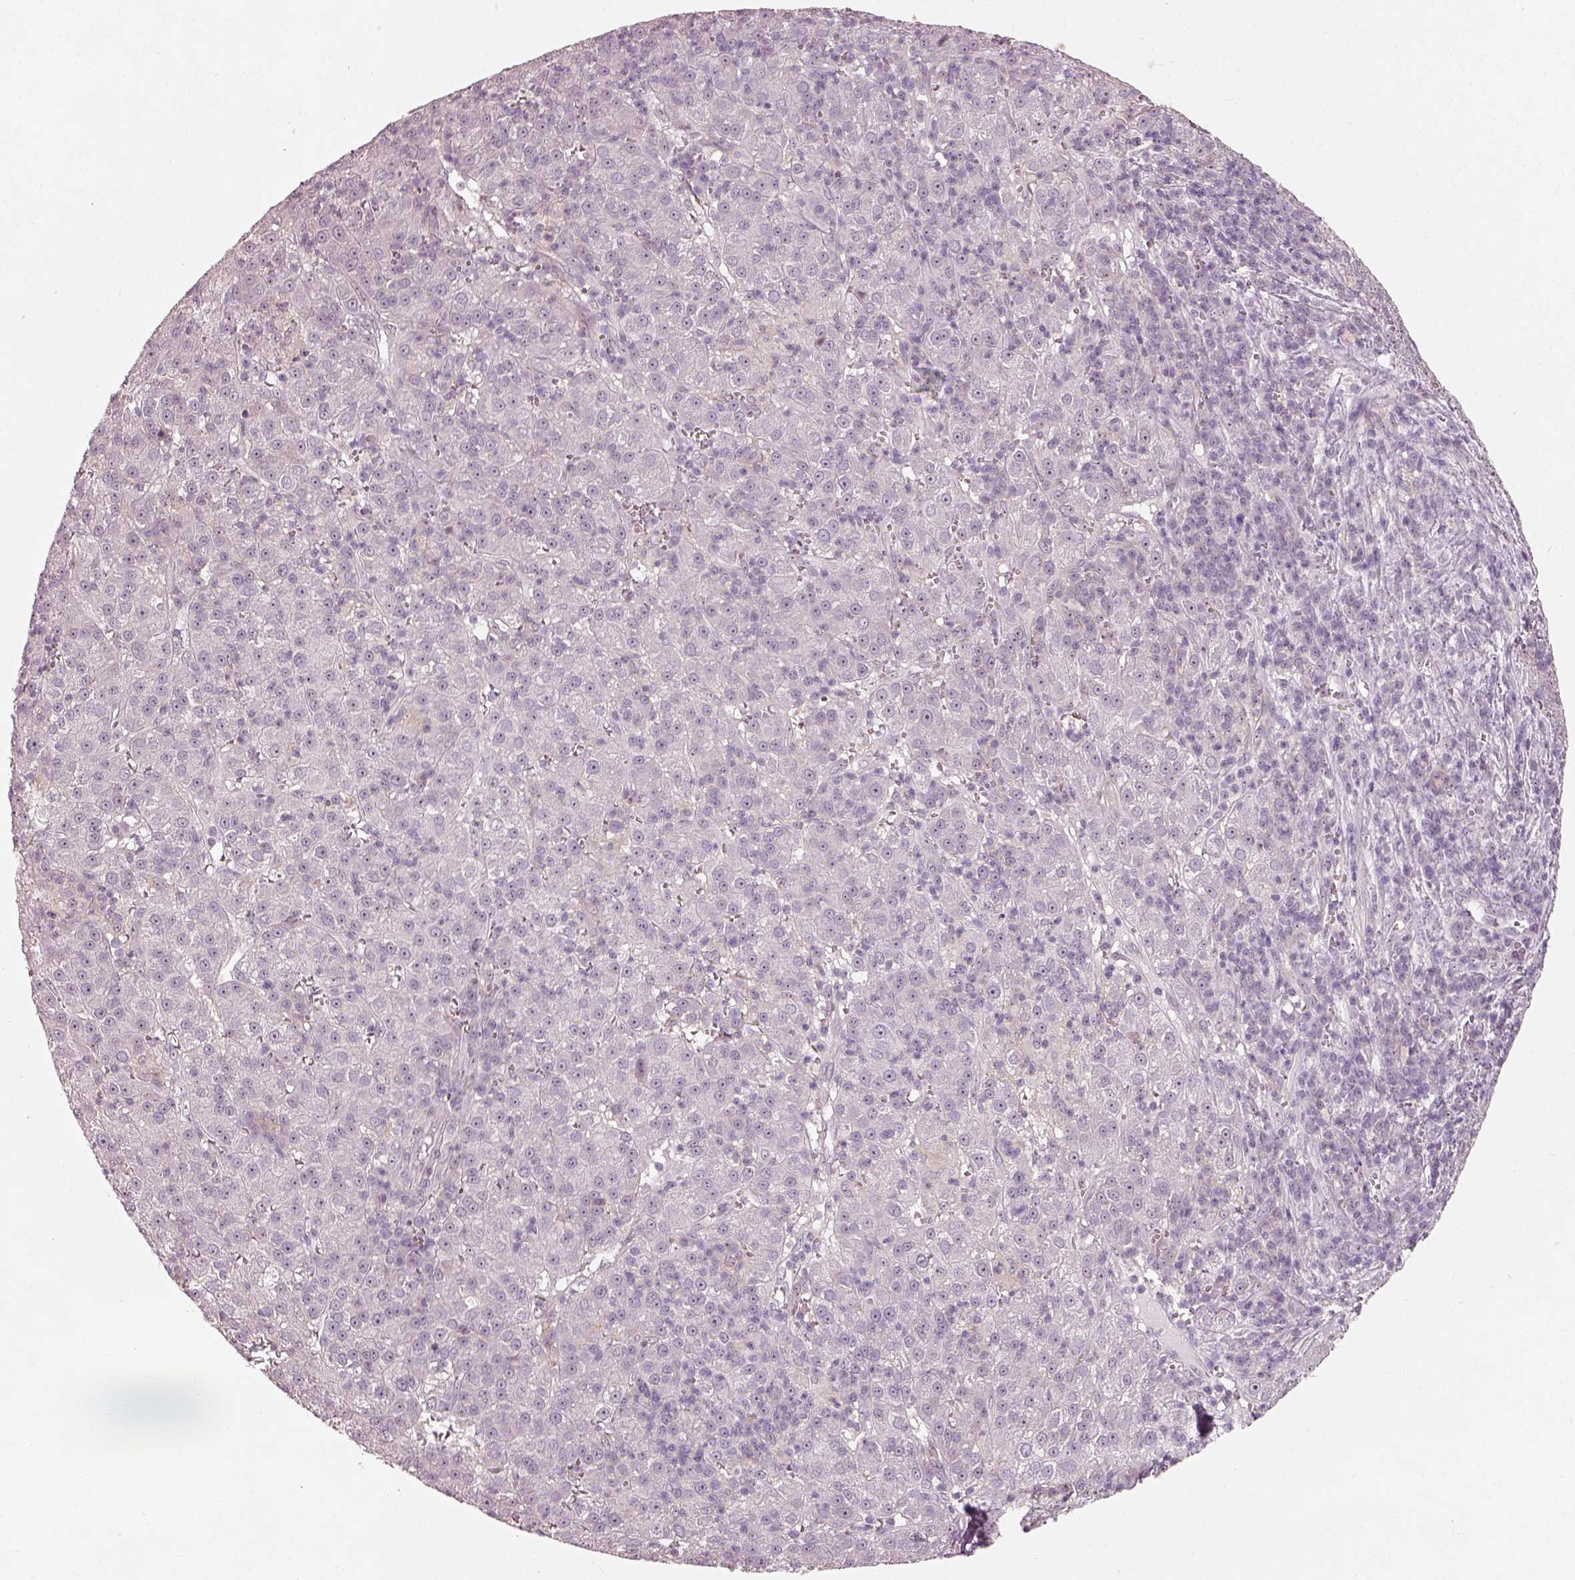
{"staining": {"intensity": "negative", "quantity": "none", "location": "none"}, "tissue": "liver cancer", "cell_type": "Tumor cells", "image_type": "cancer", "snomed": [{"axis": "morphology", "description": "Carcinoma, Hepatocellular, NOS"}, {"axis": "topography", "description": "Liver"}], "caption": "Tumor cells are negative for protein expression in human hepatocellular carcinoma (liver).", "gene": "CDS1", "patient": {"sex": "female", "age": 60}}